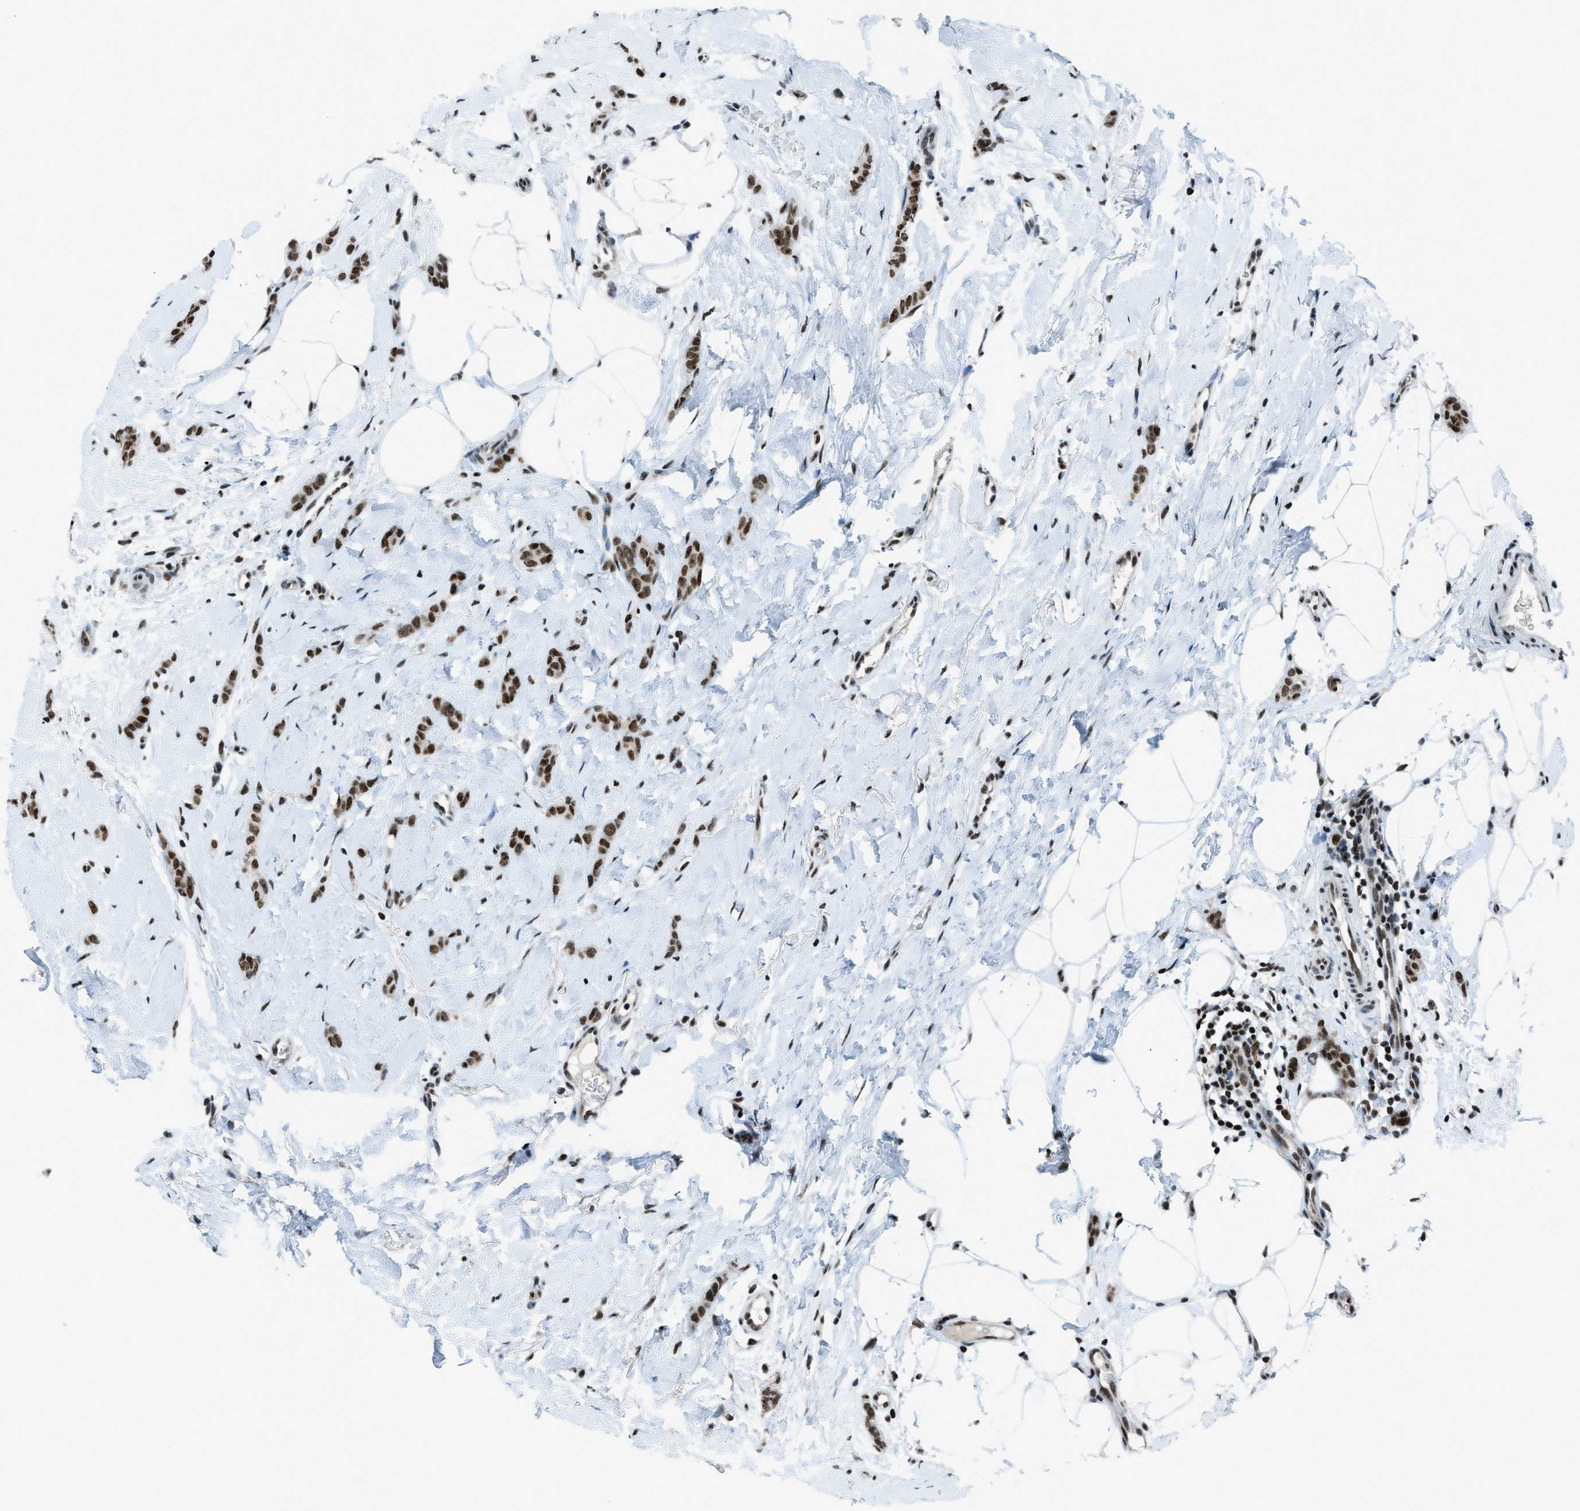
{"staining": {"intensity": "strong", "quantity": ">75%", "location": "nuclear"}, "tissue": "breast cancer", "cell_type": "Tumor cells", "image_type": "cancer", "snomed": [{"axis": "morphology", "description": "Lobular carcinoma"}, {"axis": "topography", "description": "Skin"}, {"axis": "topography", "description": "Breast"}], "caption": "Immunohistochemistry (IHC) (DAB) staining of breast lobular carcinoma exhibits strong nuclear protein expression in about >75% of tumor cells. The protein of interest is shown in brown color, while the nuclei are stained blue.", "gene": "RAD51B", "patient": {"sex": "female", "age": 46}}